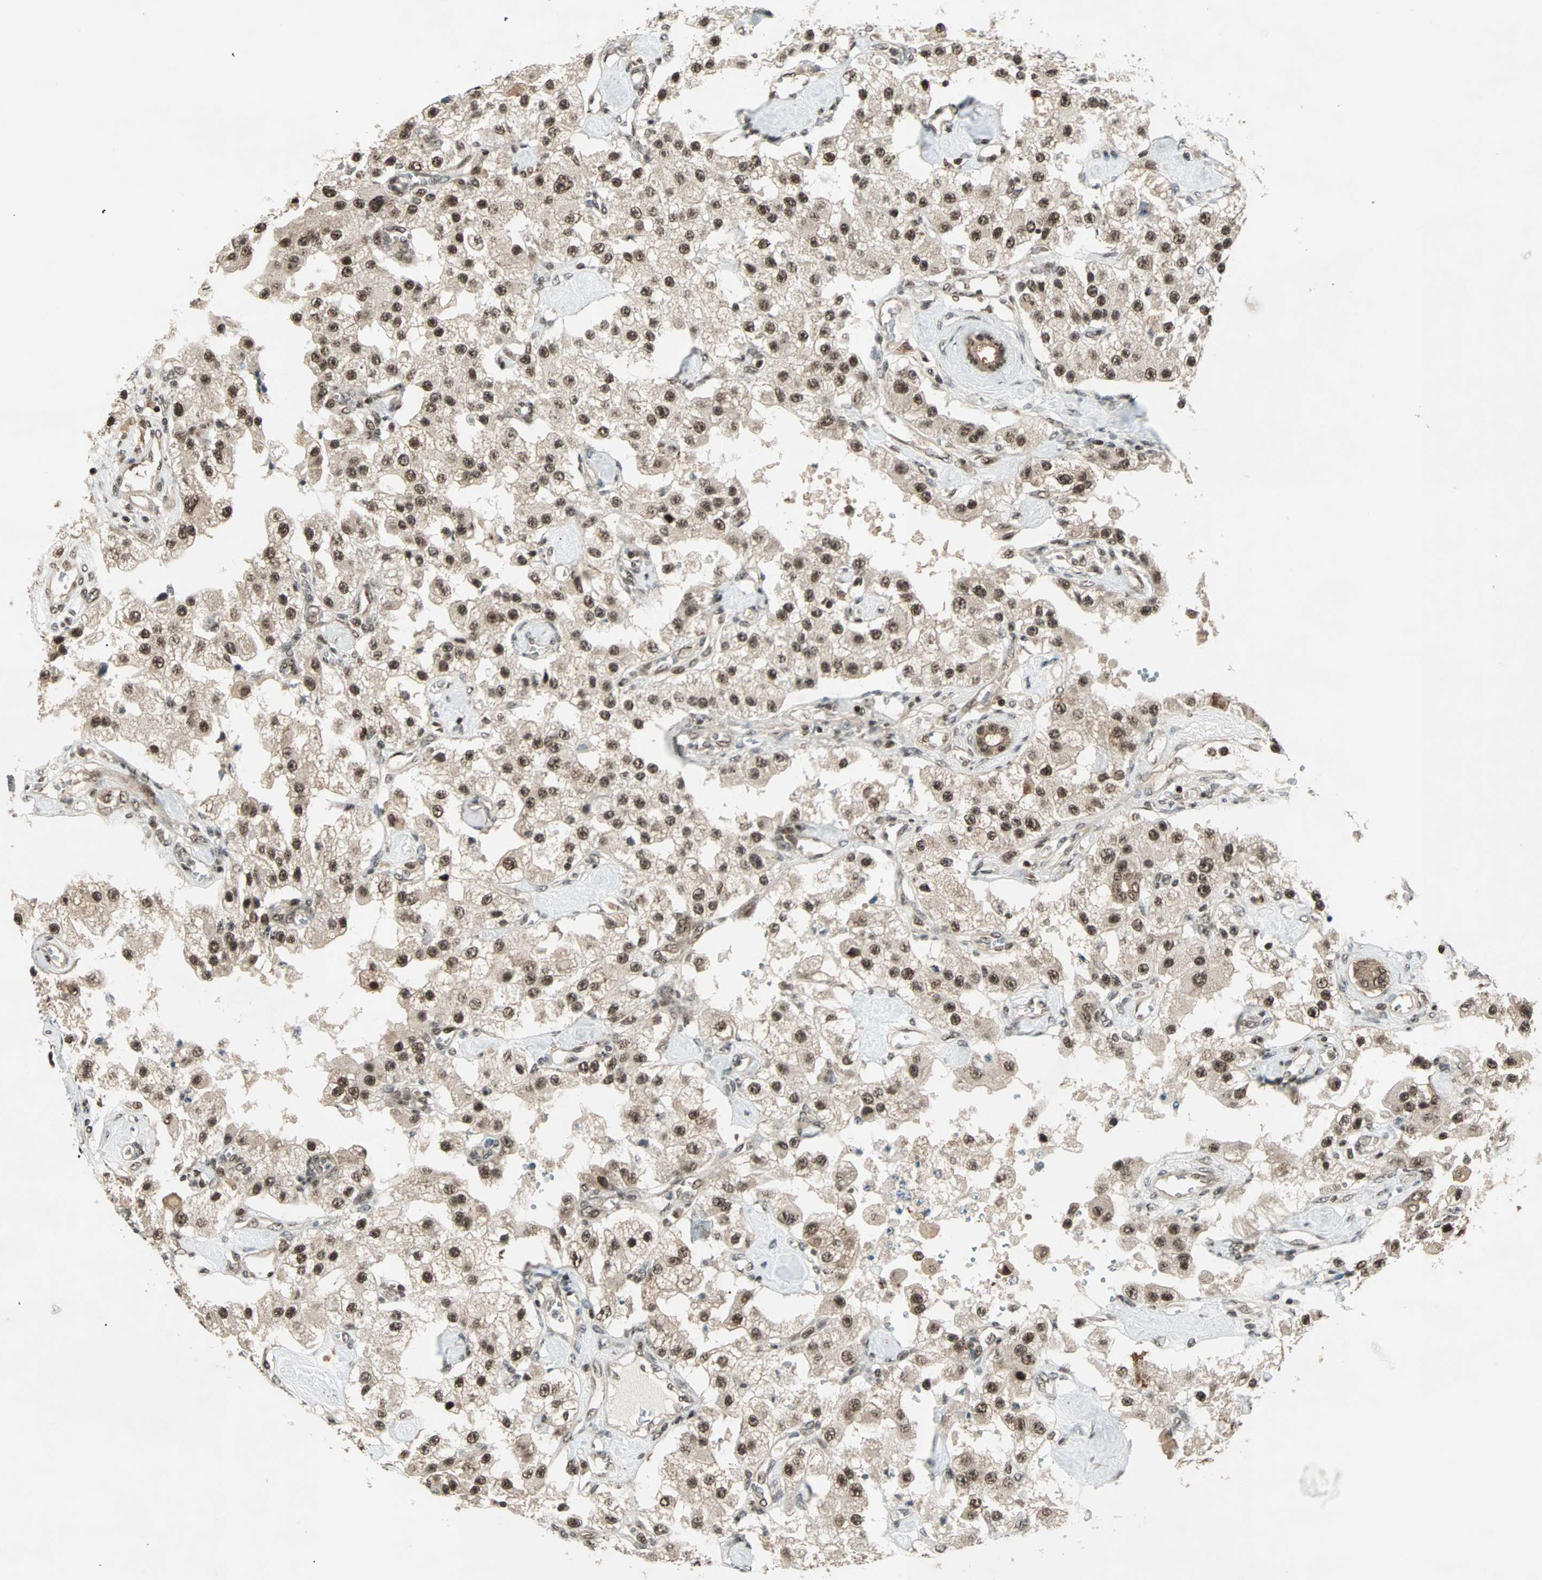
{"staining": {"intensity": "strong", "quantity": ">75%", "location": "cytoplasmic/membranous,nuclear"}, "tissue": "carcinoid", "cell_type": "Tumor cells", "image_type": "cancer", "snomed": [{"axis": "morphology", "description": "Carcinoid, malignant, NOS"}, {"axis": "topography", "description": "Pancreas"}], "caption": "Brown immunohistochemical staining in human carcinoid shows strong cytoplasmic/membranous and nuclear staining in about >75% of tumor cells. The protein of interest is stained brown, and the nuclei are stained in blue (DAB (3,3'-diaminobenzidine) IHC with brightfield microscopy, high magnification).", "gene": "ZNF44", "patient": {"sex": "male", "age": 41}}